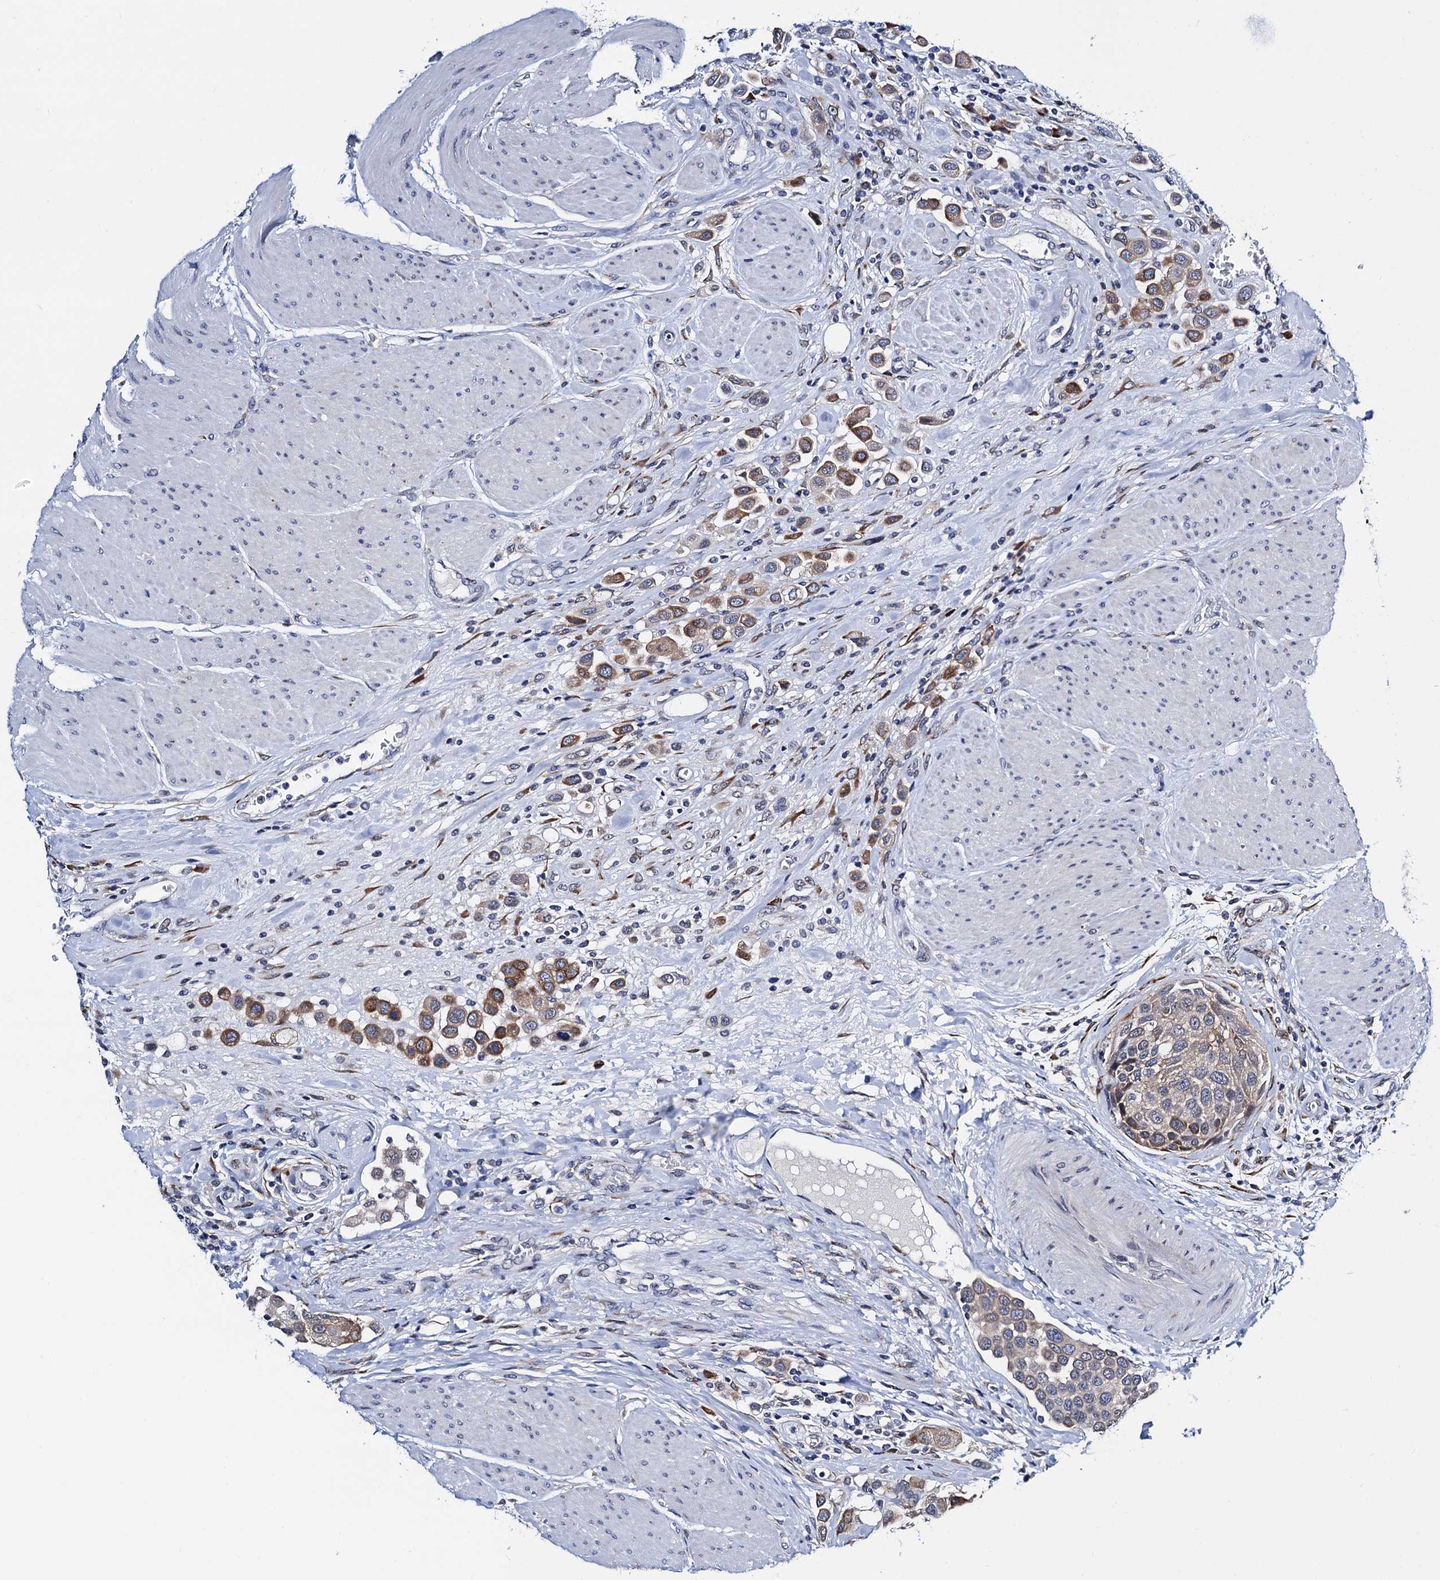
{"staining": {"intensity": "moderate", "quantity": "25%-75%", "location": "cytoplasmic/membranous"}, "tissue": "urothelial cancer", "cell_type": "Tumor cells", "image_type": "cancer", "snomed": [{"axis": "morphology", "description": "Urothelial carcinoma, High grade"}, {"axis": "topography", "description": "Urinary bladder"}], "caption": "Moderate cytoplasmic/membranous protein expression is present in about 25%-75% of tumor cells in urothelial cancer.", "gene": "SLC7A10", "patient": {"sex": "male", "age": 50}}